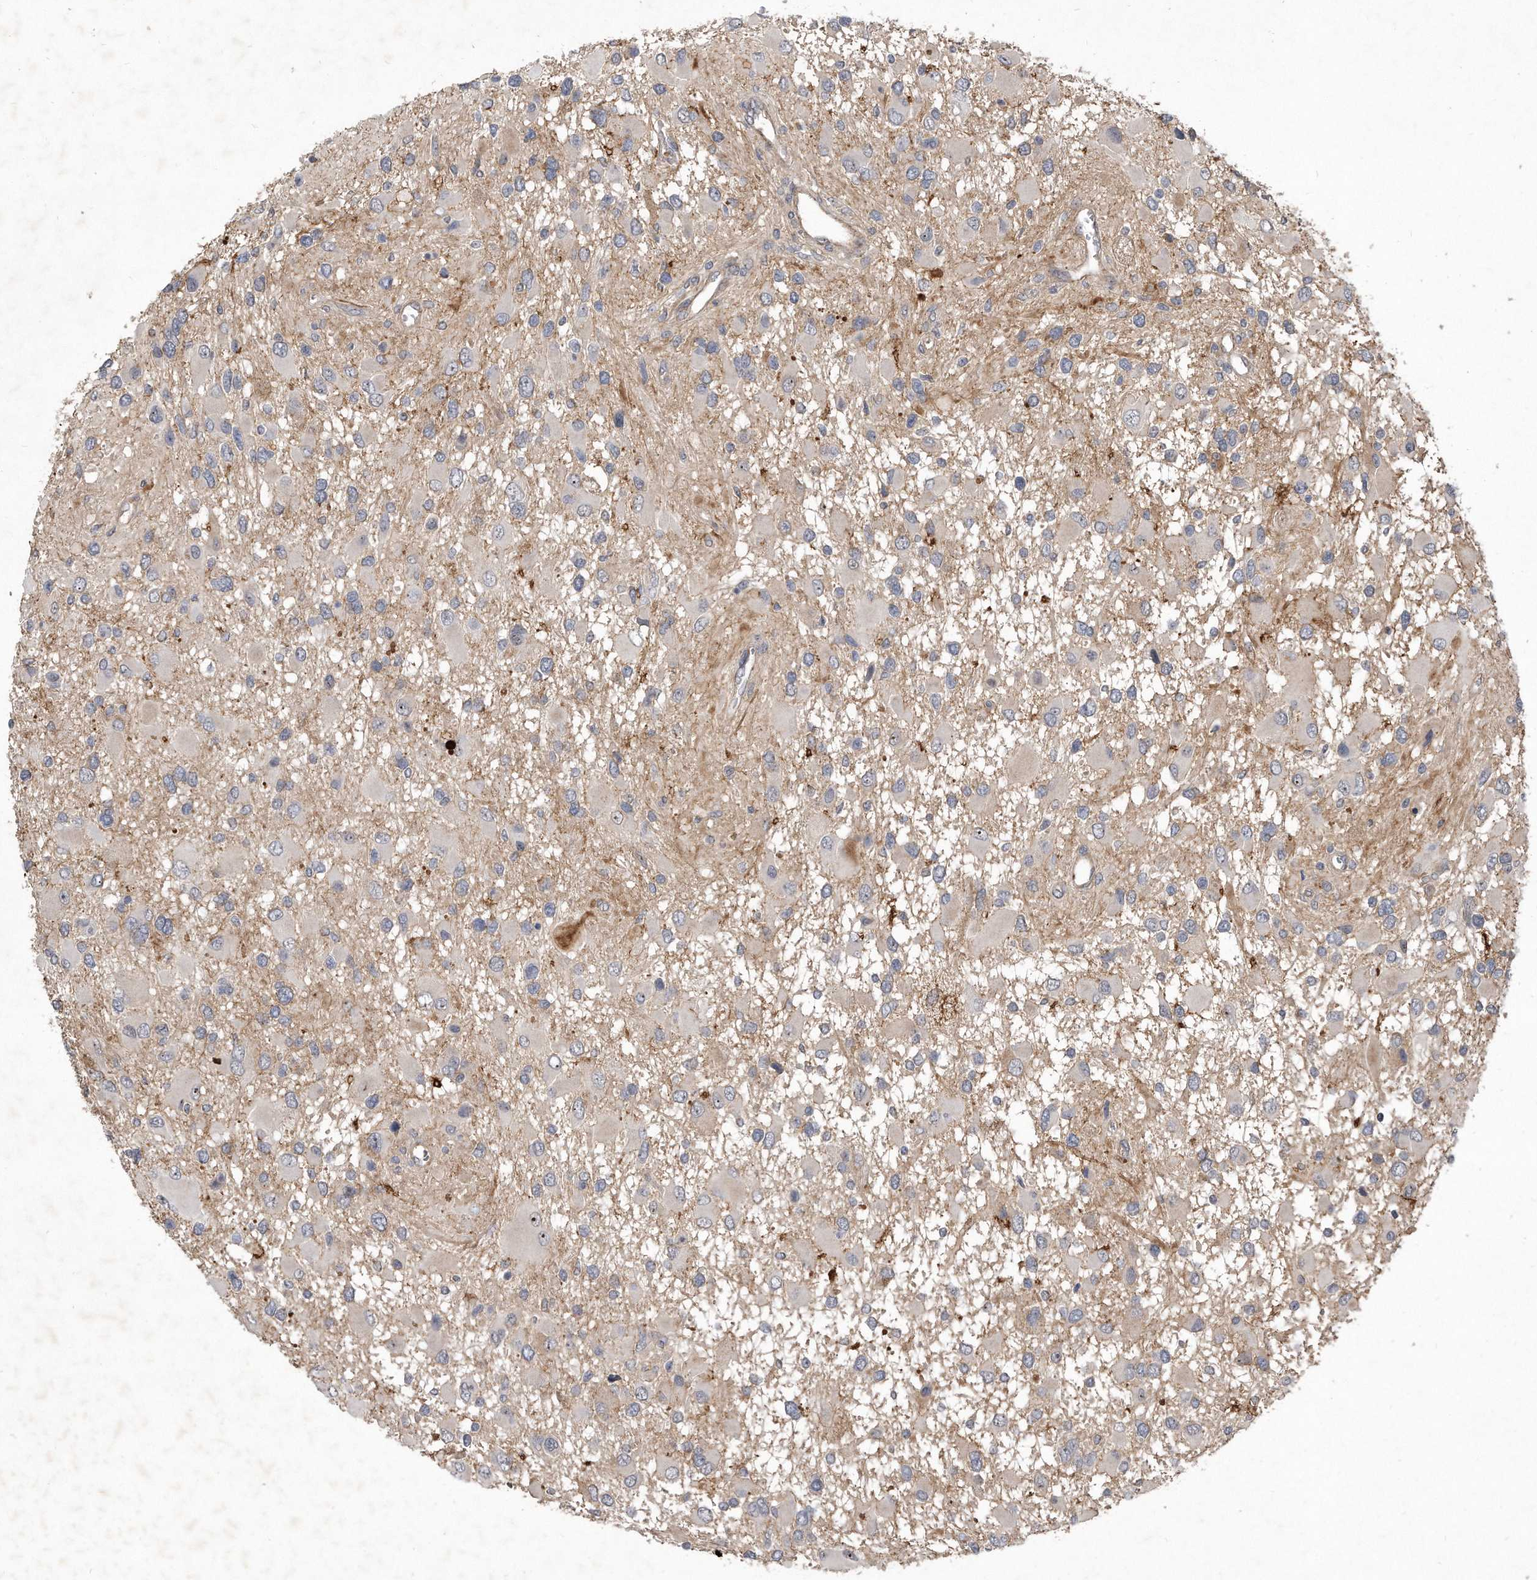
{"staining": {"intensity": "negative", "quantity": "none", "location": "none"}, "tissue": "glioma", "cell_type": "Tumor cells", "image_type": "cancer", "snomed": [{"axis": "morphology", "description": "Glioma, malignant, High grade"}, {"axis": "topography", "description": "Brain"}], "caption": "This is an IHC photomicrograph of glioma. There is no expression in tumor cells.", "gene": "PGBD2", "patient": {"sex": "male", "age": 53}}